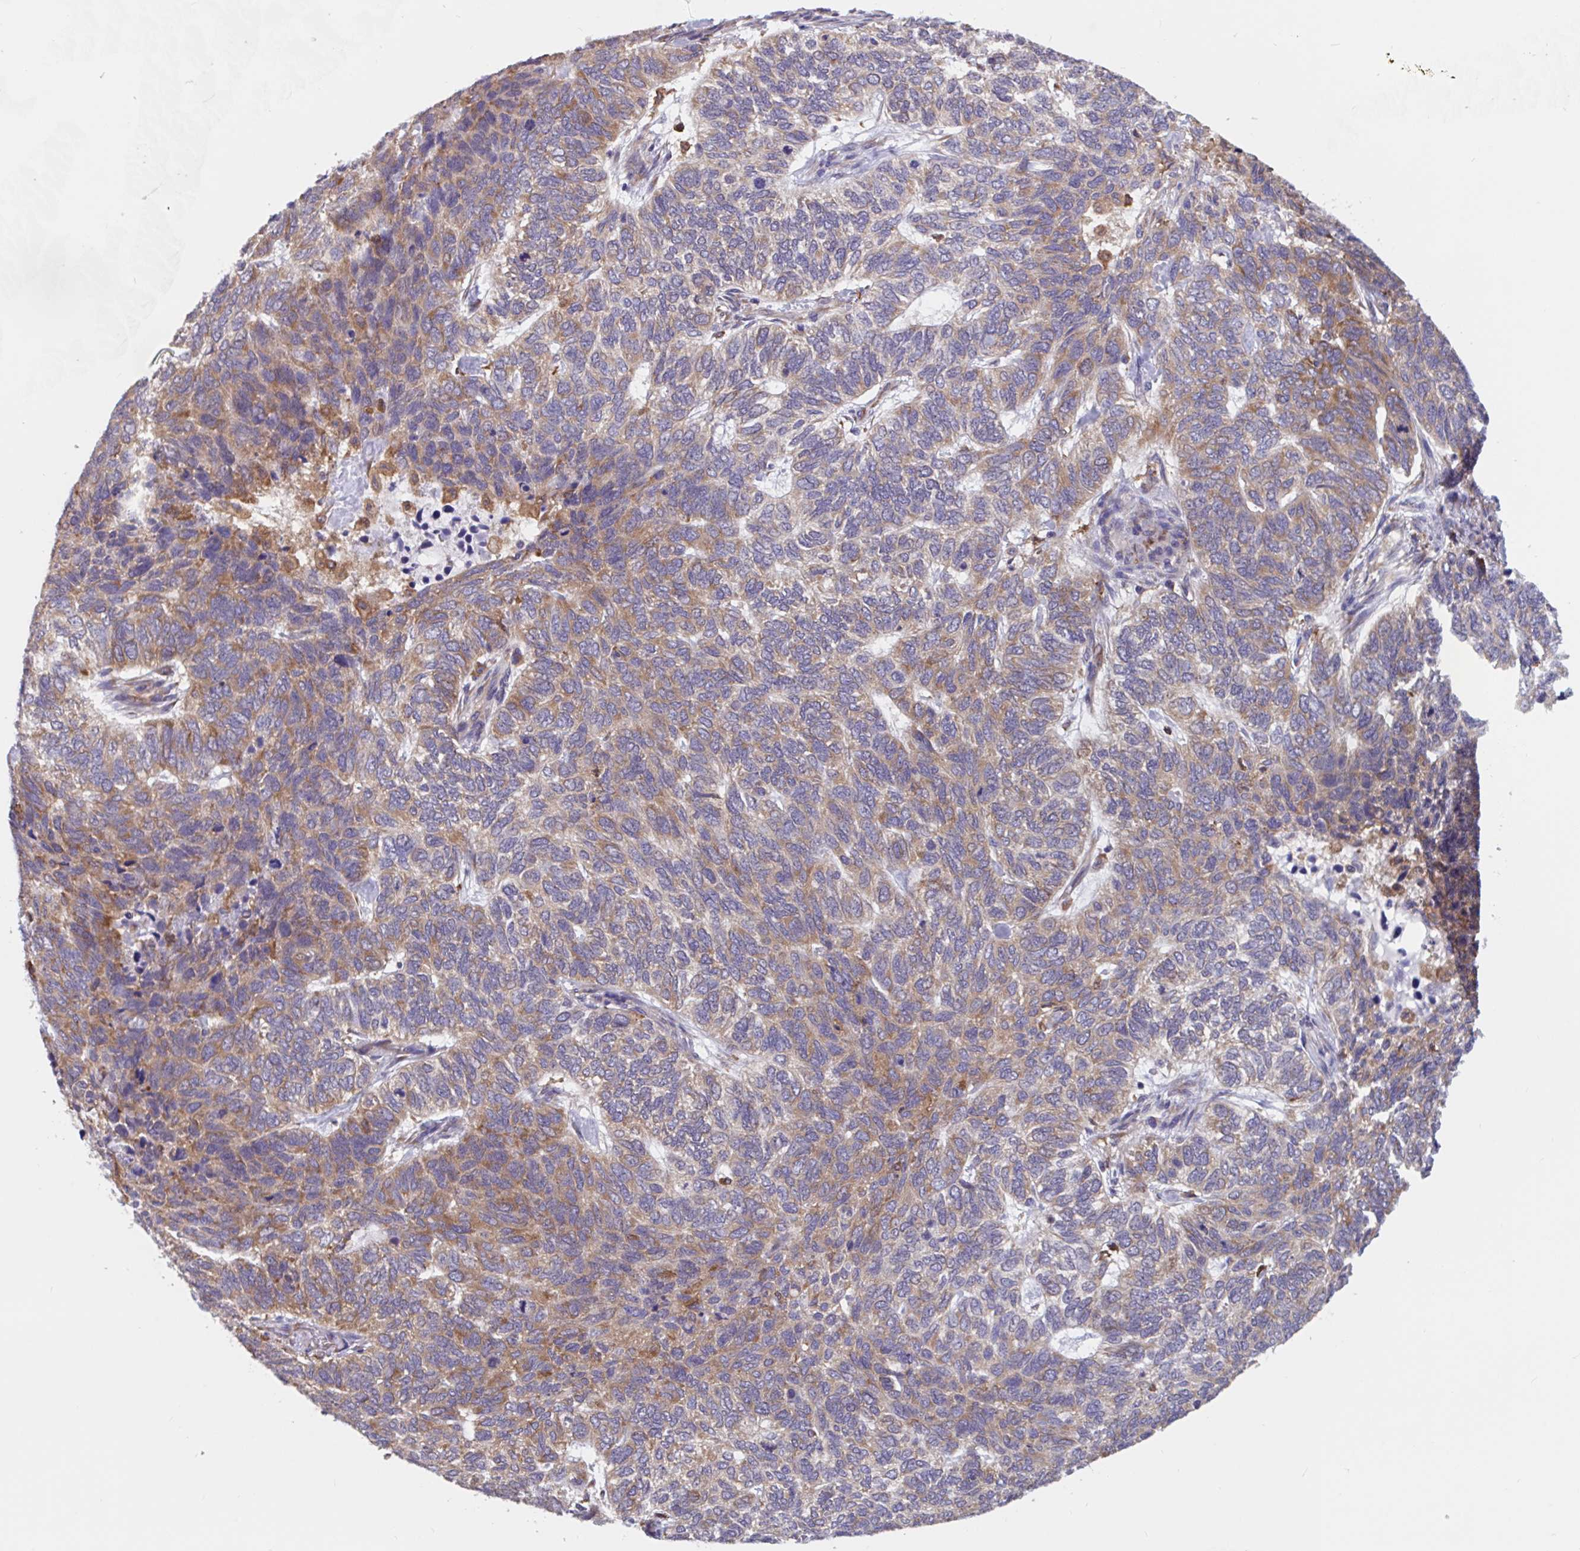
{"staining": {"intensity": "moderate", "quantity": "25%-75%", "location": "cytoplasmic/membranous"}, "tissue": "skin cancer", "cell_type": "Tumor cells", "image_type": "cancer", "snomed": [{"axis": "morphology", "description": "Basal cell carcinoma"}, {"axis": "topography", "description": "Skin"}], "caption": "About 25%-75% of tumor cells in skin cancer (basal cell carcinoma) show moderate cytoplasmic/membranous protein staining as visualized by brown immunohistochemical staining.", "gene": "SNX8", "patient": {"sex": "female", "age": 65}}